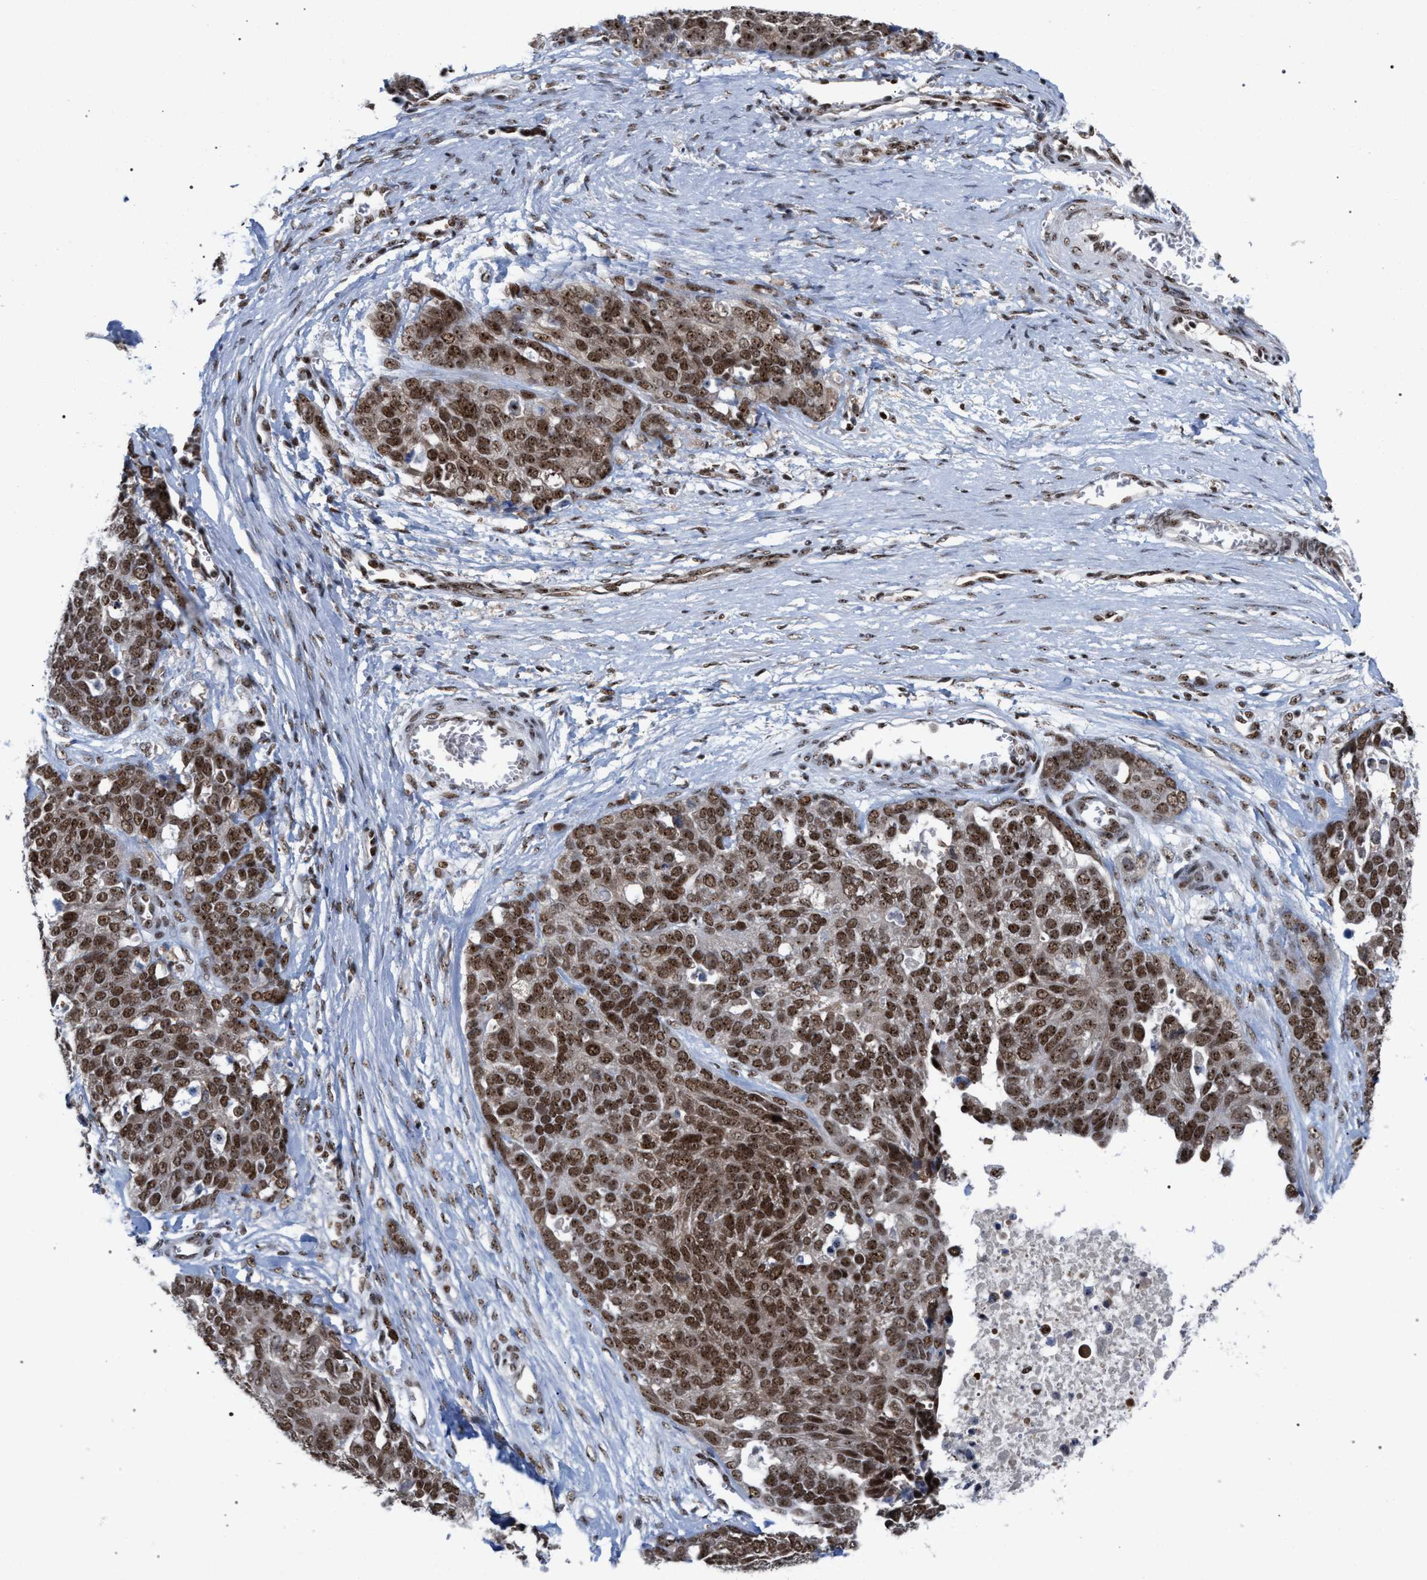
{"staining": {"intensity": "moderate", "quantity": ">75%", "location": "nuclear"}, "tissue": "ovarian cancer", "cell_type": "Tumor cells", "image_type": "cancer", "snomed": [{"axis": "morphology", "description": "Cystadenocarcinoma, serous, NOS"}, {"axis": "topography", "description": "Ovary"}], "caption": "A photomicrograph showing moderate nuclear expression in approximately >75% of tumor cells in ovarian serous cystadenocarcinoma, as visualized by brown immunohistochemical staining.", "gene": "SCAF4", "patient": {"sex": "female", "age": 44}}